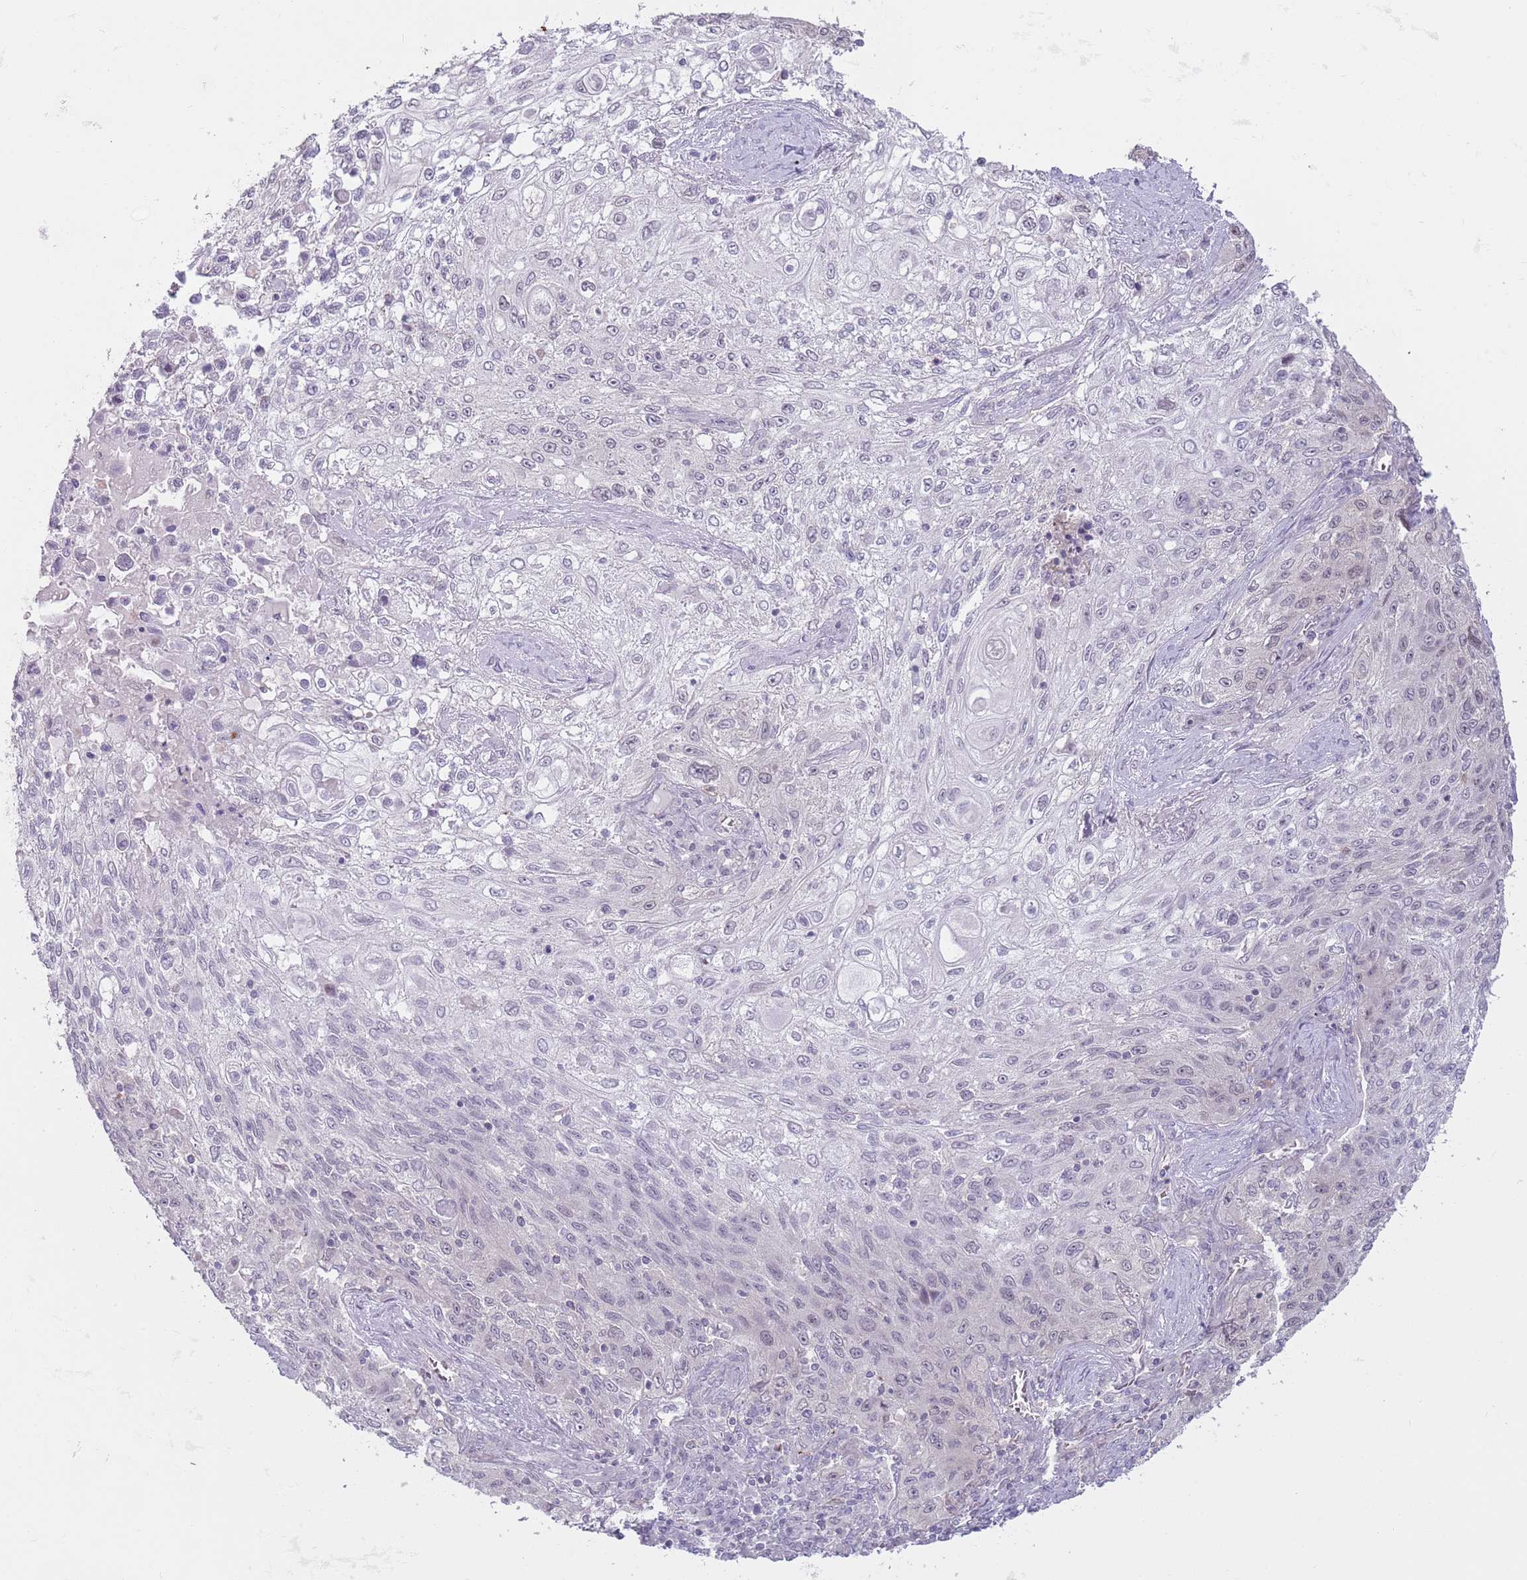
{"staining": {"intensity": "negative", "quantity": "none", "location": "none"}, "tissue": "lung cancer", "cell_type": "Tumor cells", "image_type": "cancer", "snomed": [{"axis": "morphology", "description": "Squamous cell carcinoma, NOS"}, {"axis": "topography", "description": "Lung"}], "caption": "Immunohistochemical staining of squamous cell carcinoma (lung) shows no significant positivity in tumor cells.", "gene": "LDHD", "patient": {"sex": "female", "age": 69}}